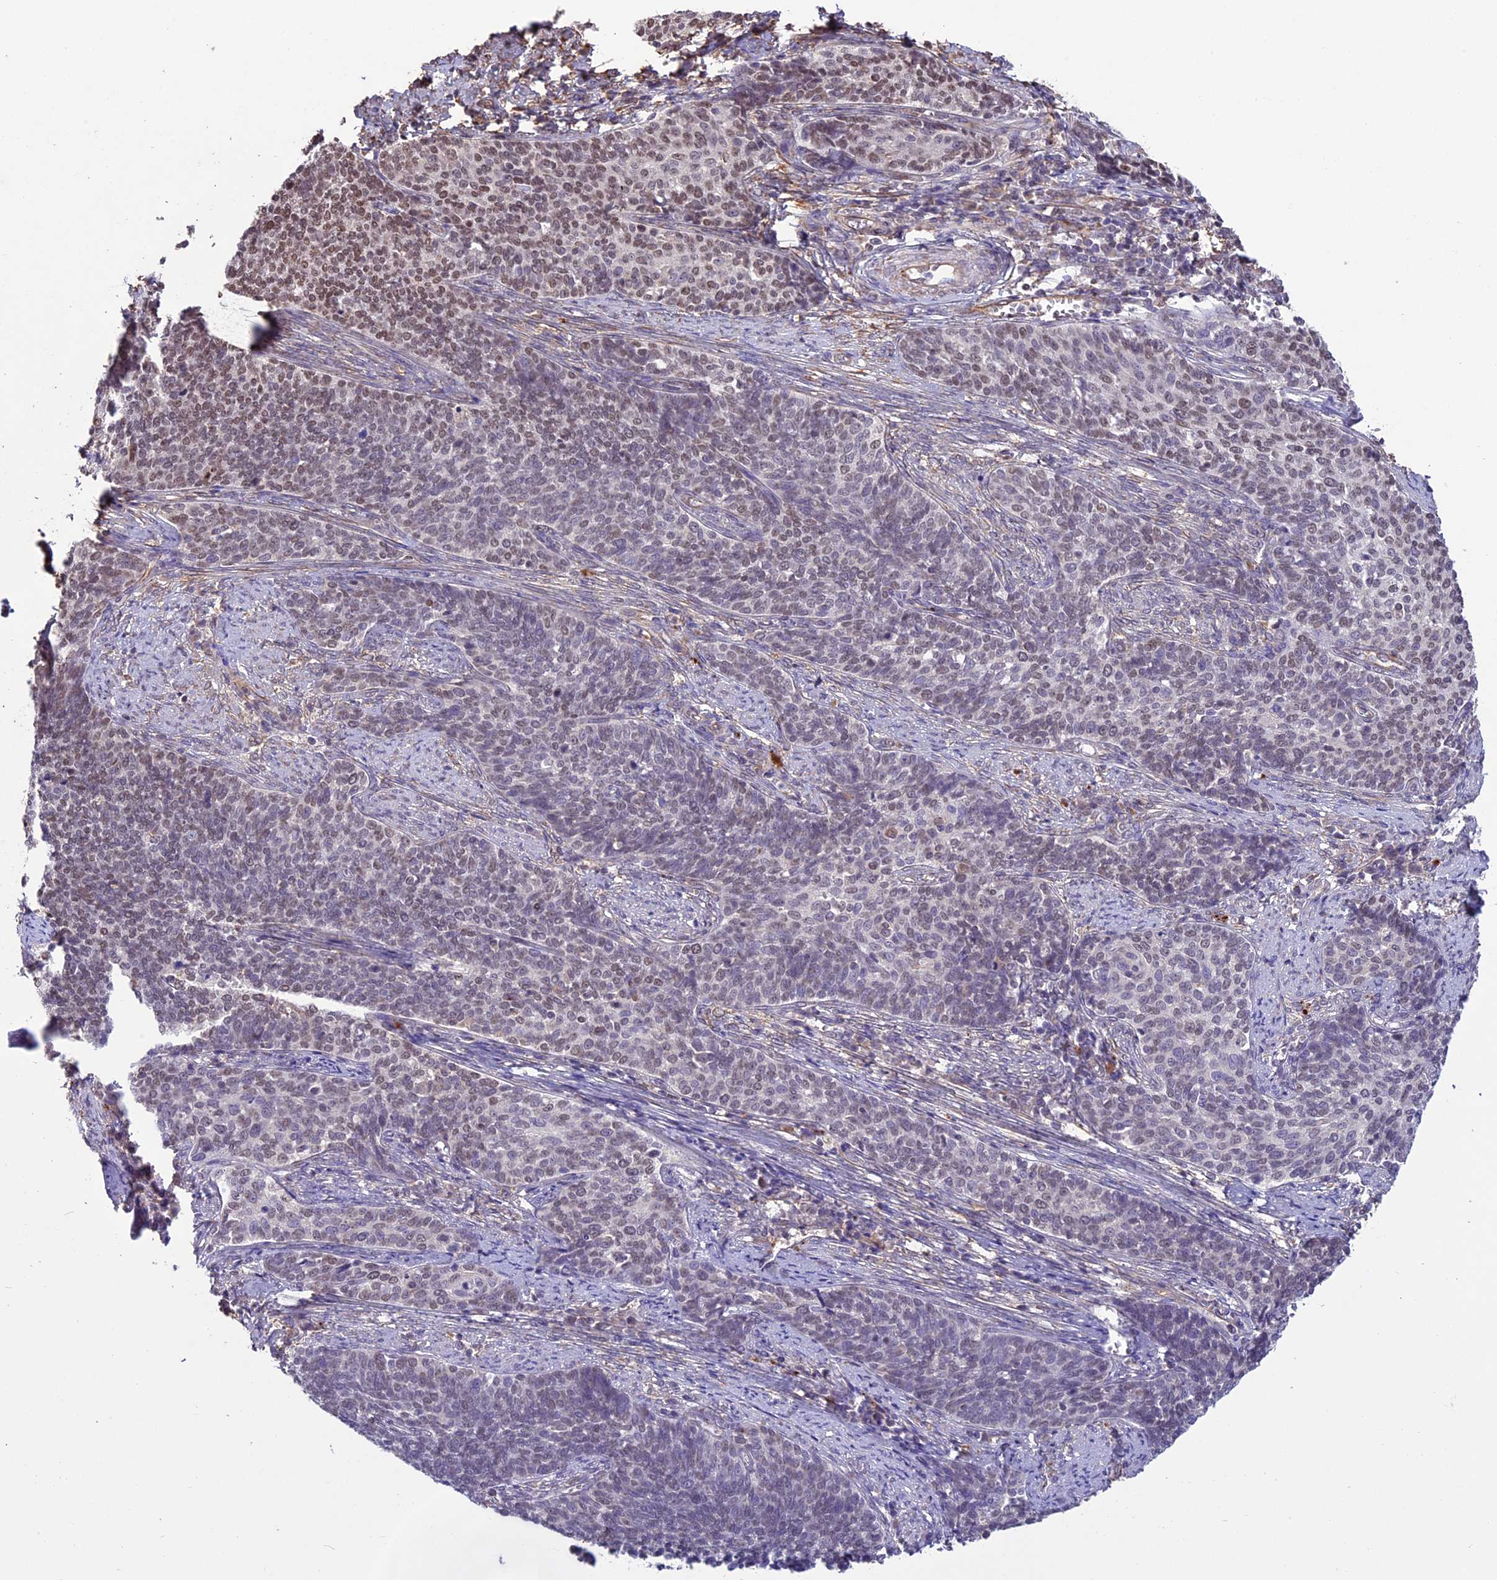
{"staining": {"intensity": "moderate", "quantity": "<25%", "location": "nuclear"}, "tissue": "cervical cancer", "cell_type": "Tumor cells", "image_type": "cancer", "snomed": [{"axis": "morphology", "description": "Squamous cell carcinoma, NOS"}, {"axis": "topography", "description": "Cervix"}], "caption": "About <25% of tumor cells in human squamous cell carcinoma (cervical) demonstrate moderate nuclear protein staining as visualized by brown immunohistochemical staining.", "gene": "C3orf70", "patient": {"sex": "female", "age": 39}}